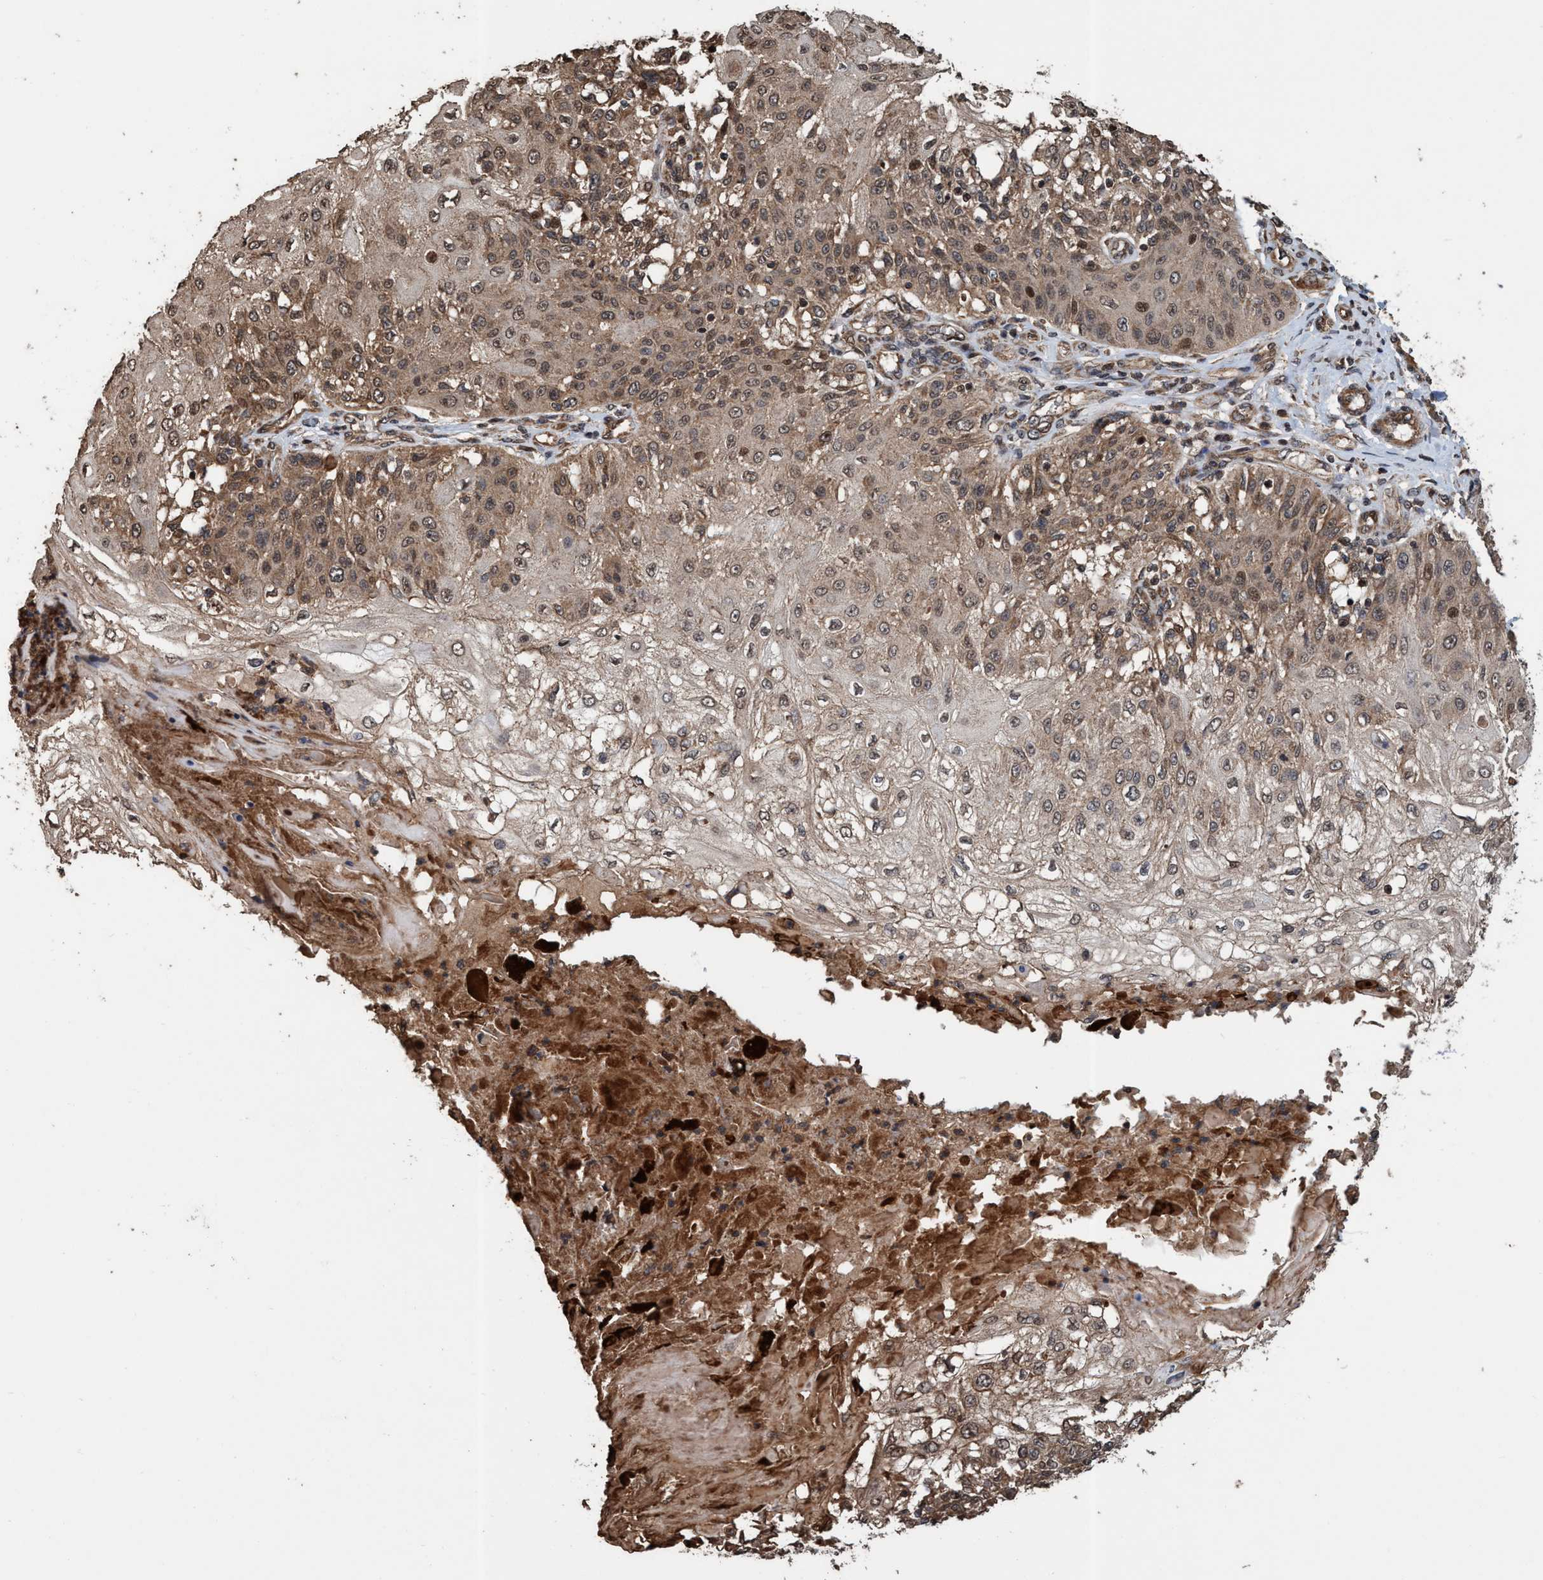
{"staining": {"intensity": "moderate", "quantity": ">75%", "location": "cytoplasmic/membranous,nuclear"}, "tissue": "skin cancer", "cell_type": "Tumor cells", "image_type": "cancer", "snomed": [{"axis": "morphology", "description": "Normal tissue, NOS"}, {"axis": "morphology", "description": "Squamous cell carcinoma, NOS"}, {"axis": "topography", "description": "Skin"}], "caption": "Tumor cells reveal medium levels of moderate cytoplasmic/membranous and nuclear staining in about >75% of cells in human skin cancer (squamous cell carcinoma).", "gene": "TRPC7", "patient": {"sex": "female", "age": 83}}